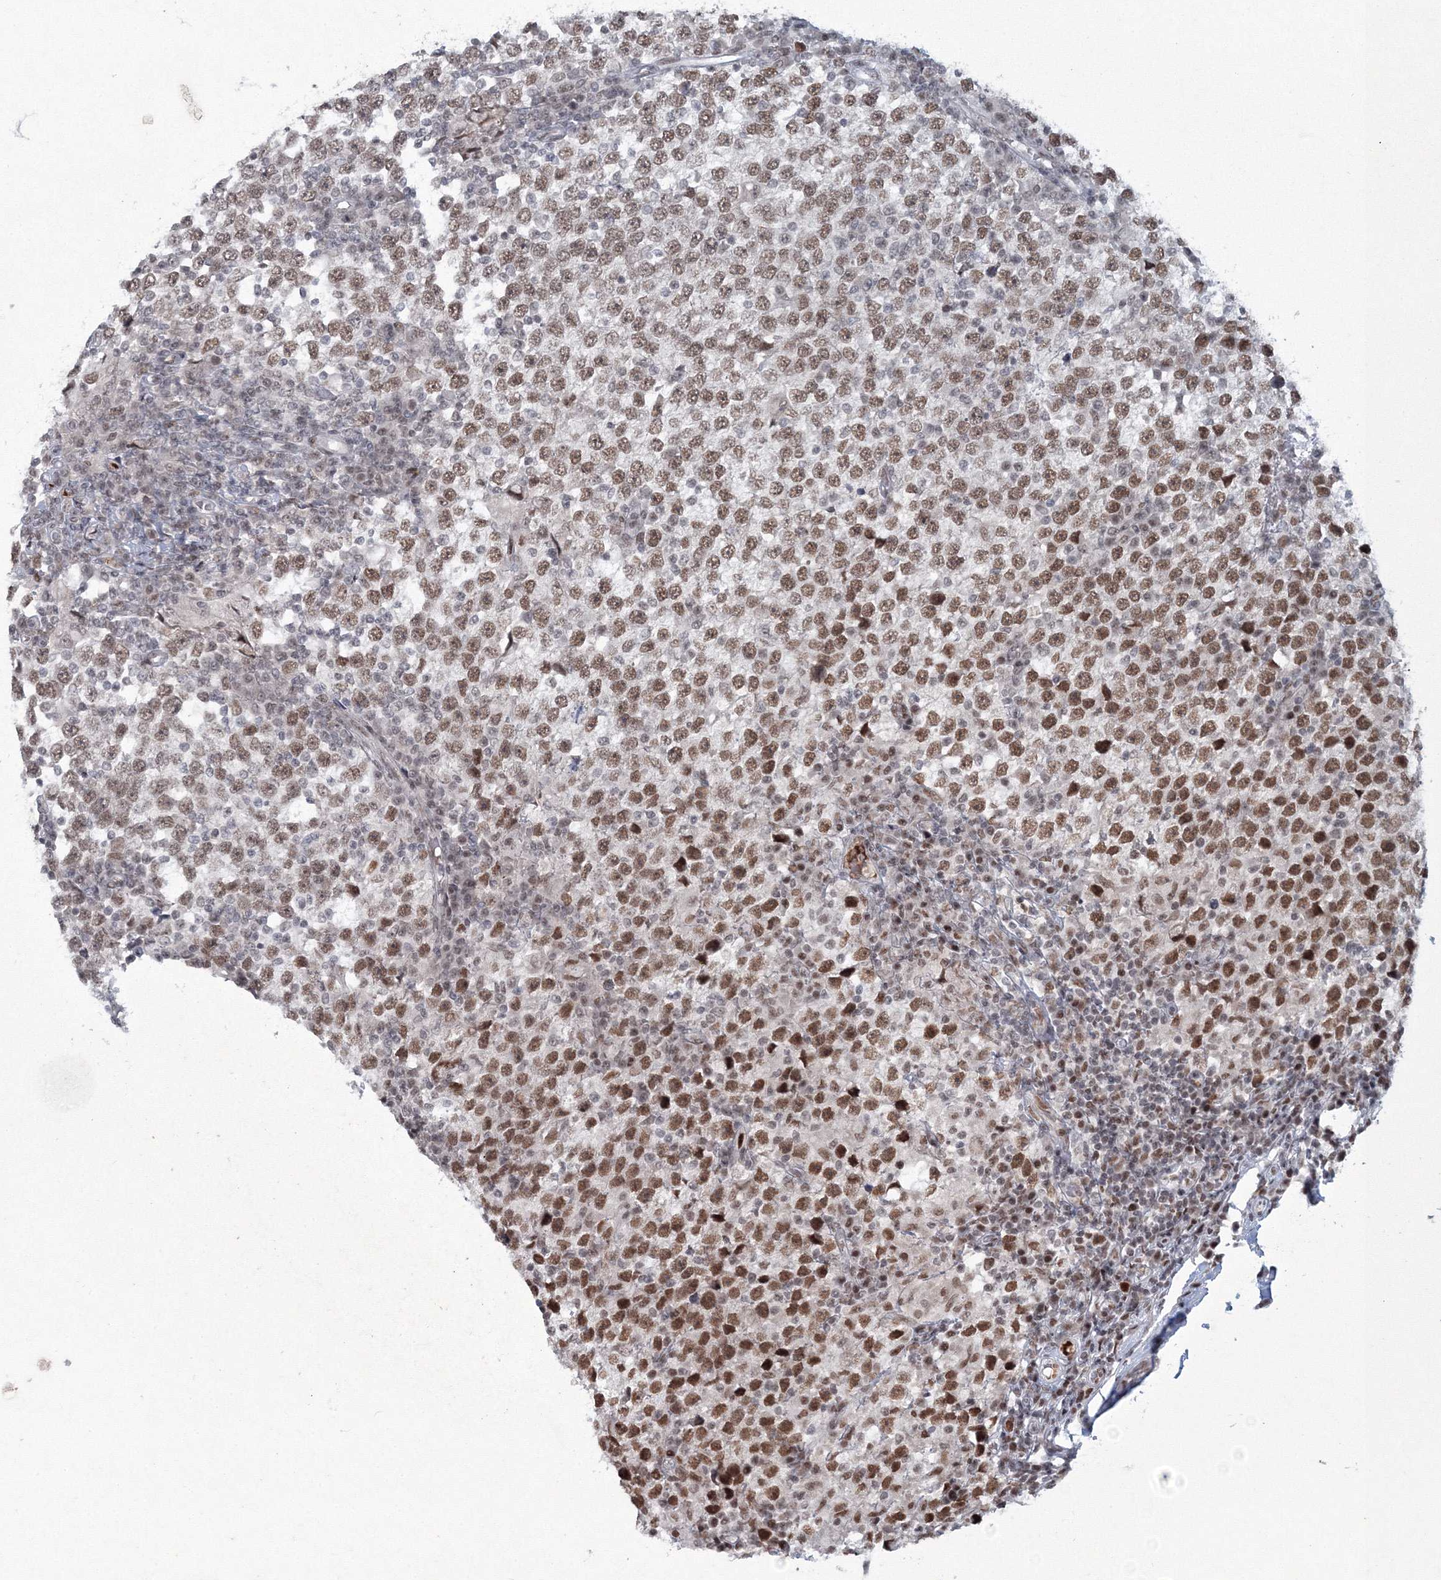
{"staining": {"intensity": "moderate", "quantity": ">75%", "location": "nuclear"}, "tissue": "testis cancer", "cell_type": "Tumor cells", "image_type": "cancer", "snomed": [{"axis": "morphology", "description": "Seminoma, NOS"}, {"axis": "topography", "description": "Testis"}], "caption": "High-magnification brightfield microscopy of testis cancer (seminoma) stained with DAB (3,3'-diaminobenzidine) (brown) and counterstained with hematoxylin (blue). tumor cells exhibit moderate nuclear positivity is identified in about>75% of cells.", "gene": "C3orf33", "patient": {"sex": "male", "age": 65}}